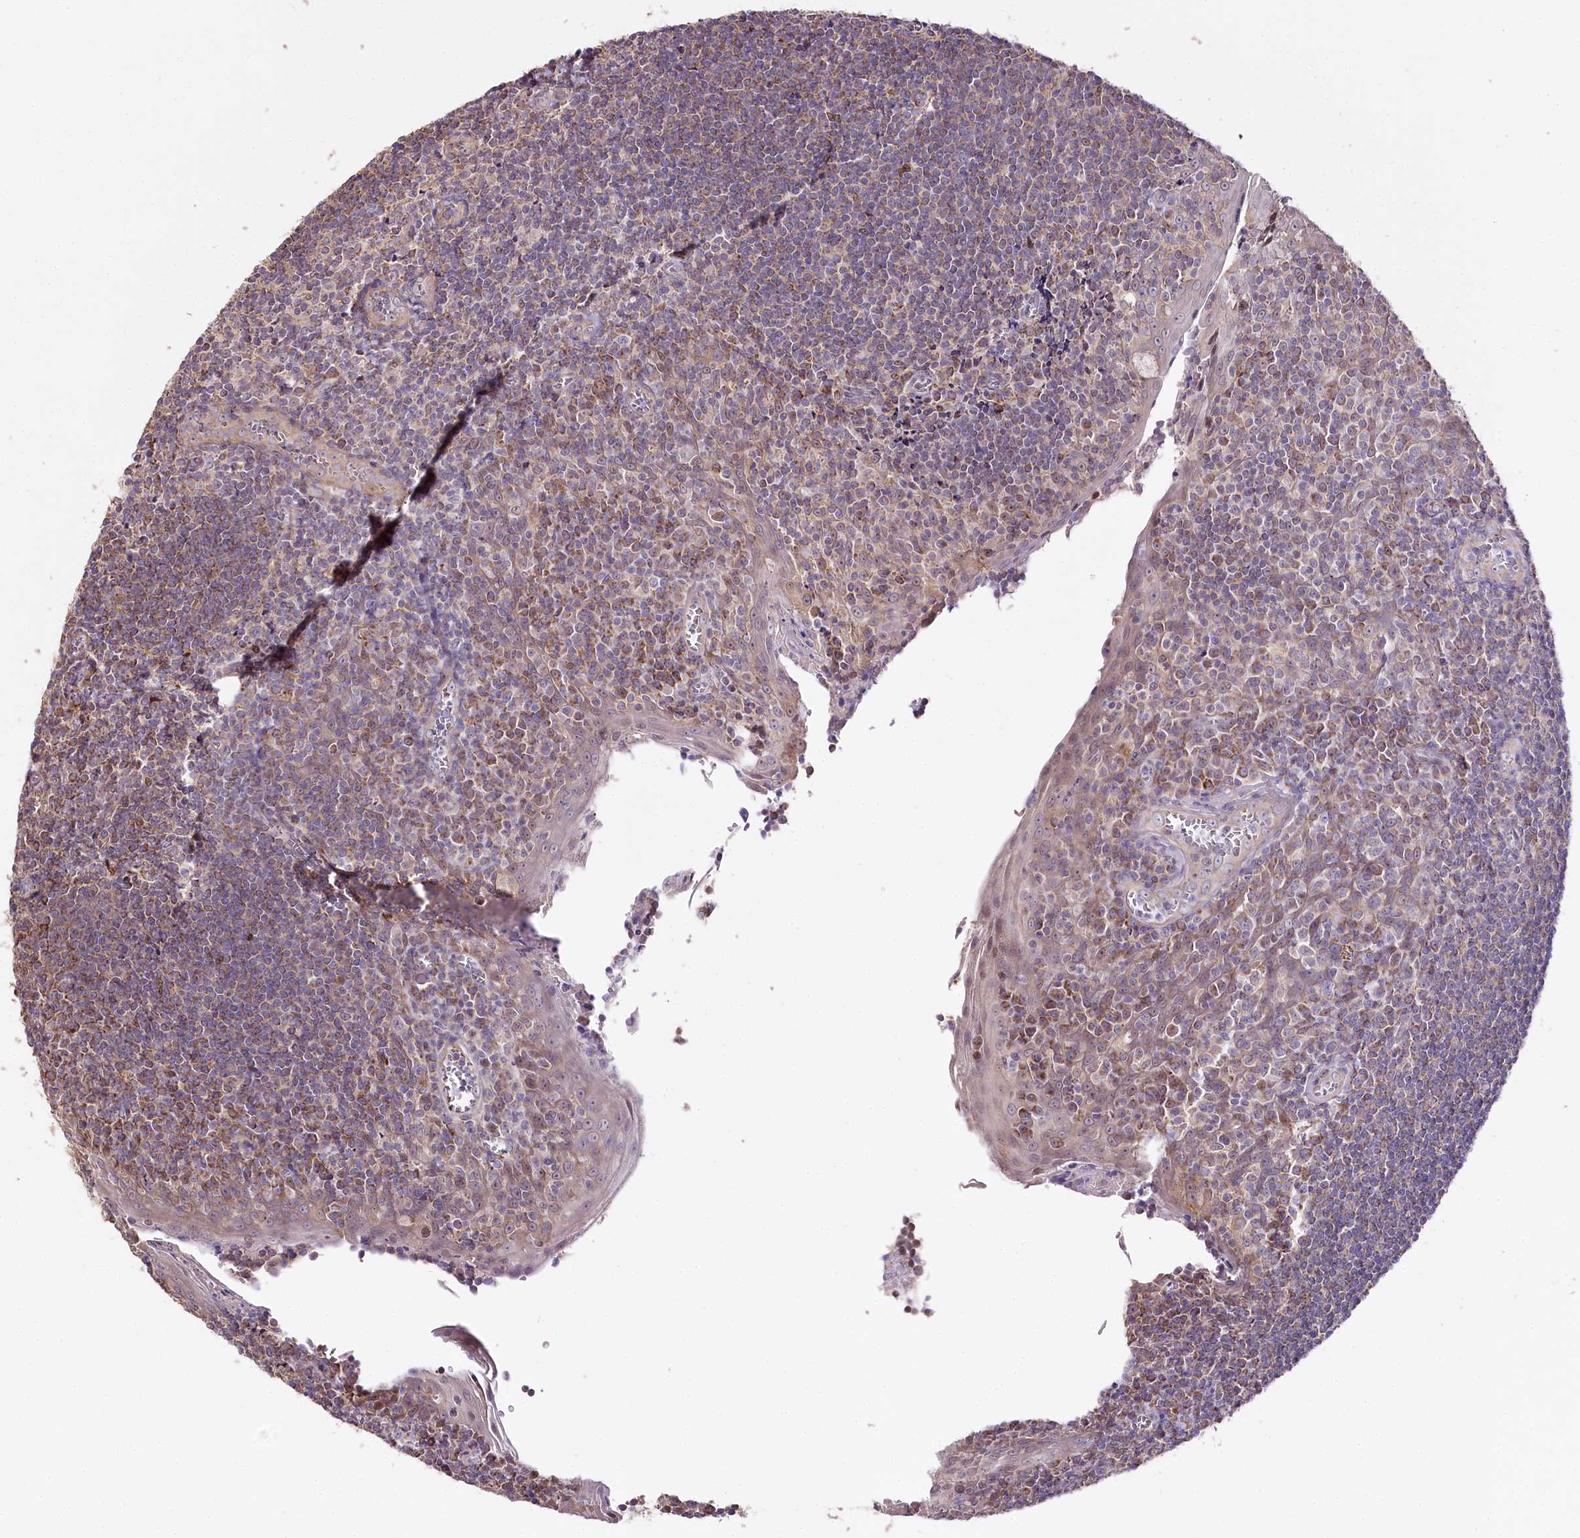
{"staining": {"intensity": "moderate", "quantity": "<25%", "location": "nuclear"}, "tissue": "tonsil", "cell_type": "Germinal center cells", "image_type": "normal", "snomed": [{"axis": "morphology", "description": "Normal tissue, NOS"}, {"axis": "topography", "description": "Tonsil"}], "caption": "The micrograph demonstrates staining of benign tonsil, revealing moderate nuclear protein positivity (brown color) within germinal center cells.", "gene": "ZNF226", "patient": {"sex": "male", "age": 27}}